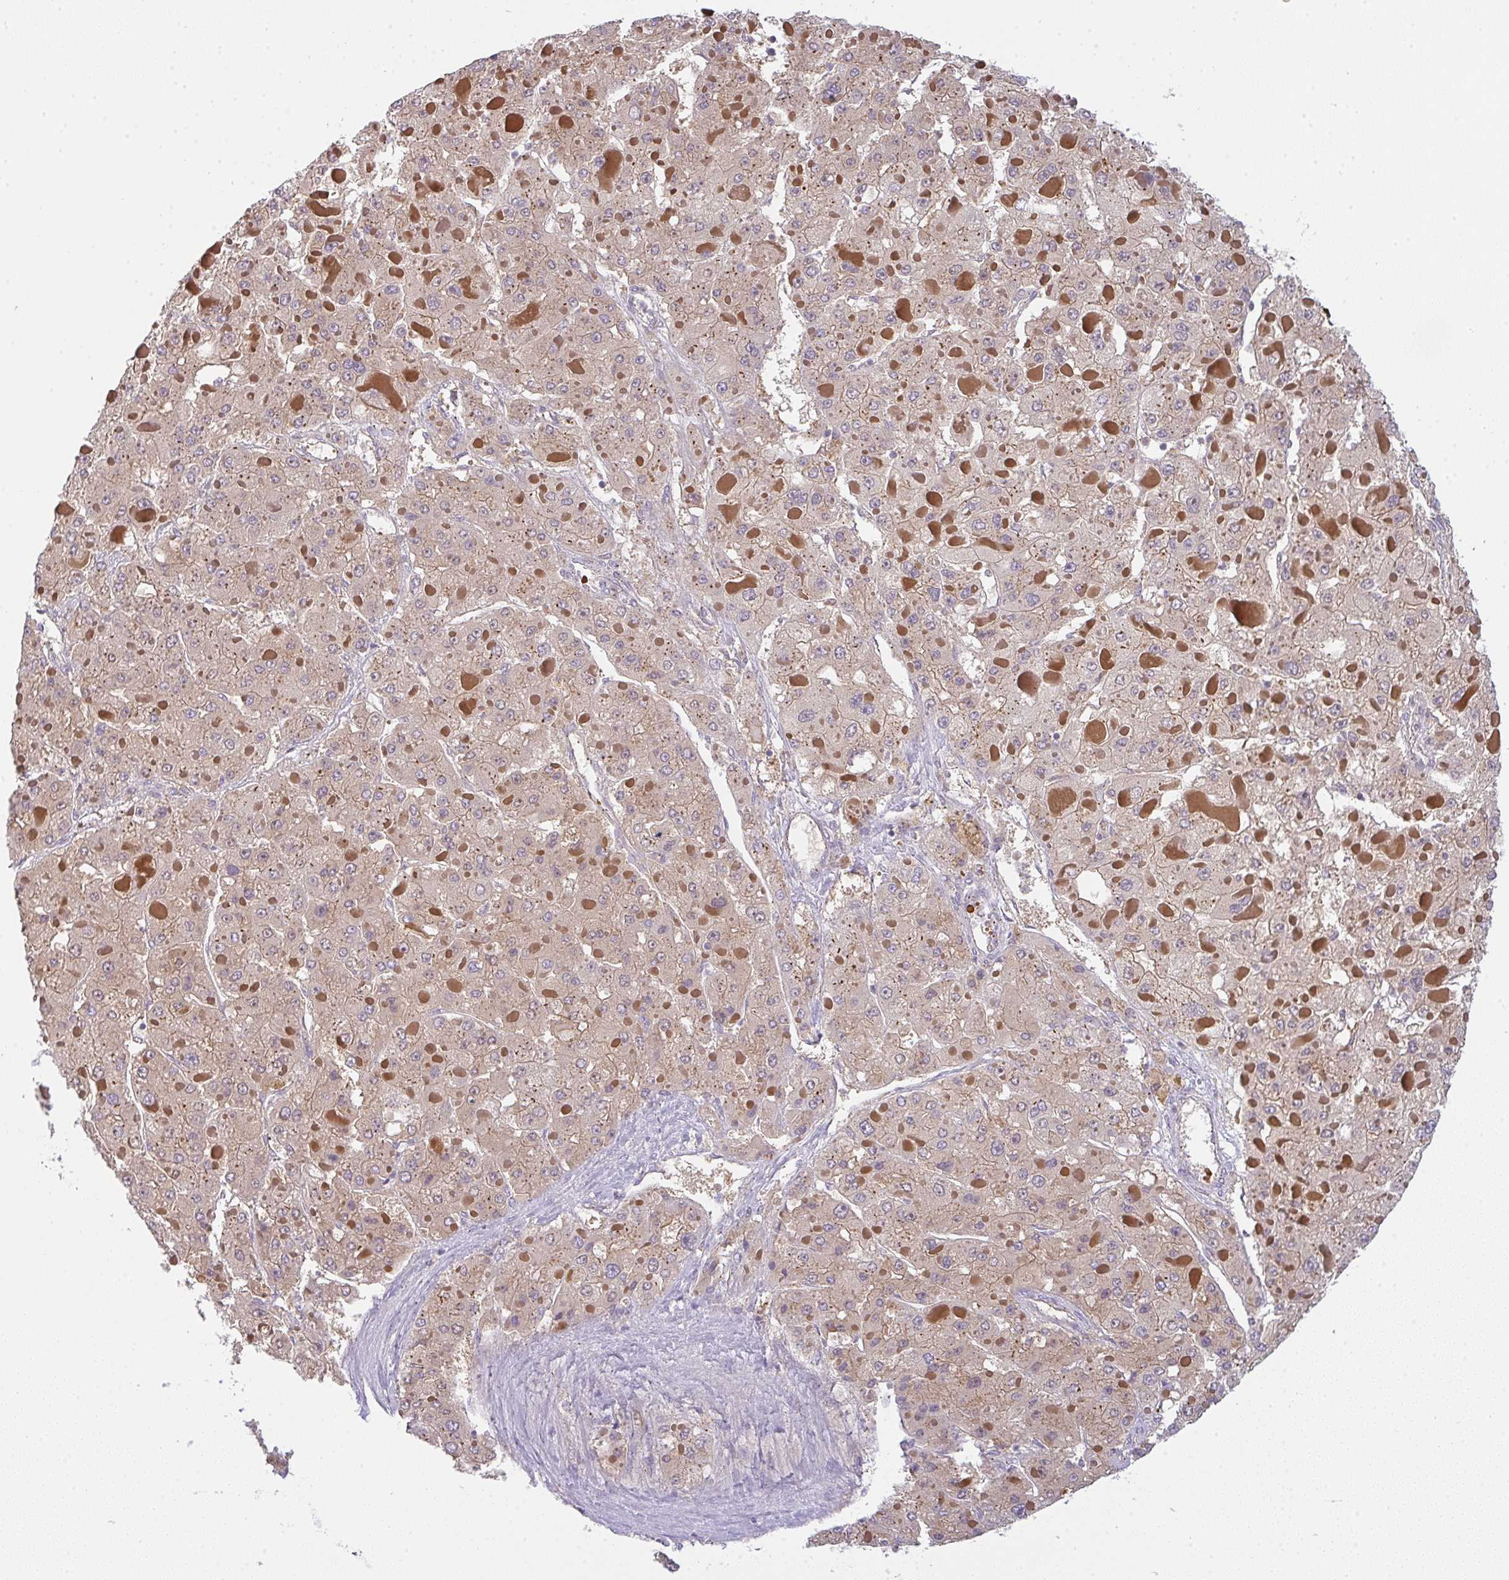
{"staining": {"intensity": "weak", "quantity": ">75%", "location": "cytoplasmic/membranous"}, "tissue": "liver cancer", "cell_type": "Tumor cells", "image_type": "cancer", "snomed": [{"axis": "morphology", "description": "Carcinoma, Hepatocellular, NOS"}, {"axis": "topography", "description": "Liver"}], "caption": "Liver cancer (hepatocellular carcinoma) stained with DAB immunohistochemistry (IHC) demonstrates low levels of weak cytoplasmic/membranous expression in about >75% of tumor cells.", "gene": "SNX5", "patient": {"sex": "female", "age": 73}}